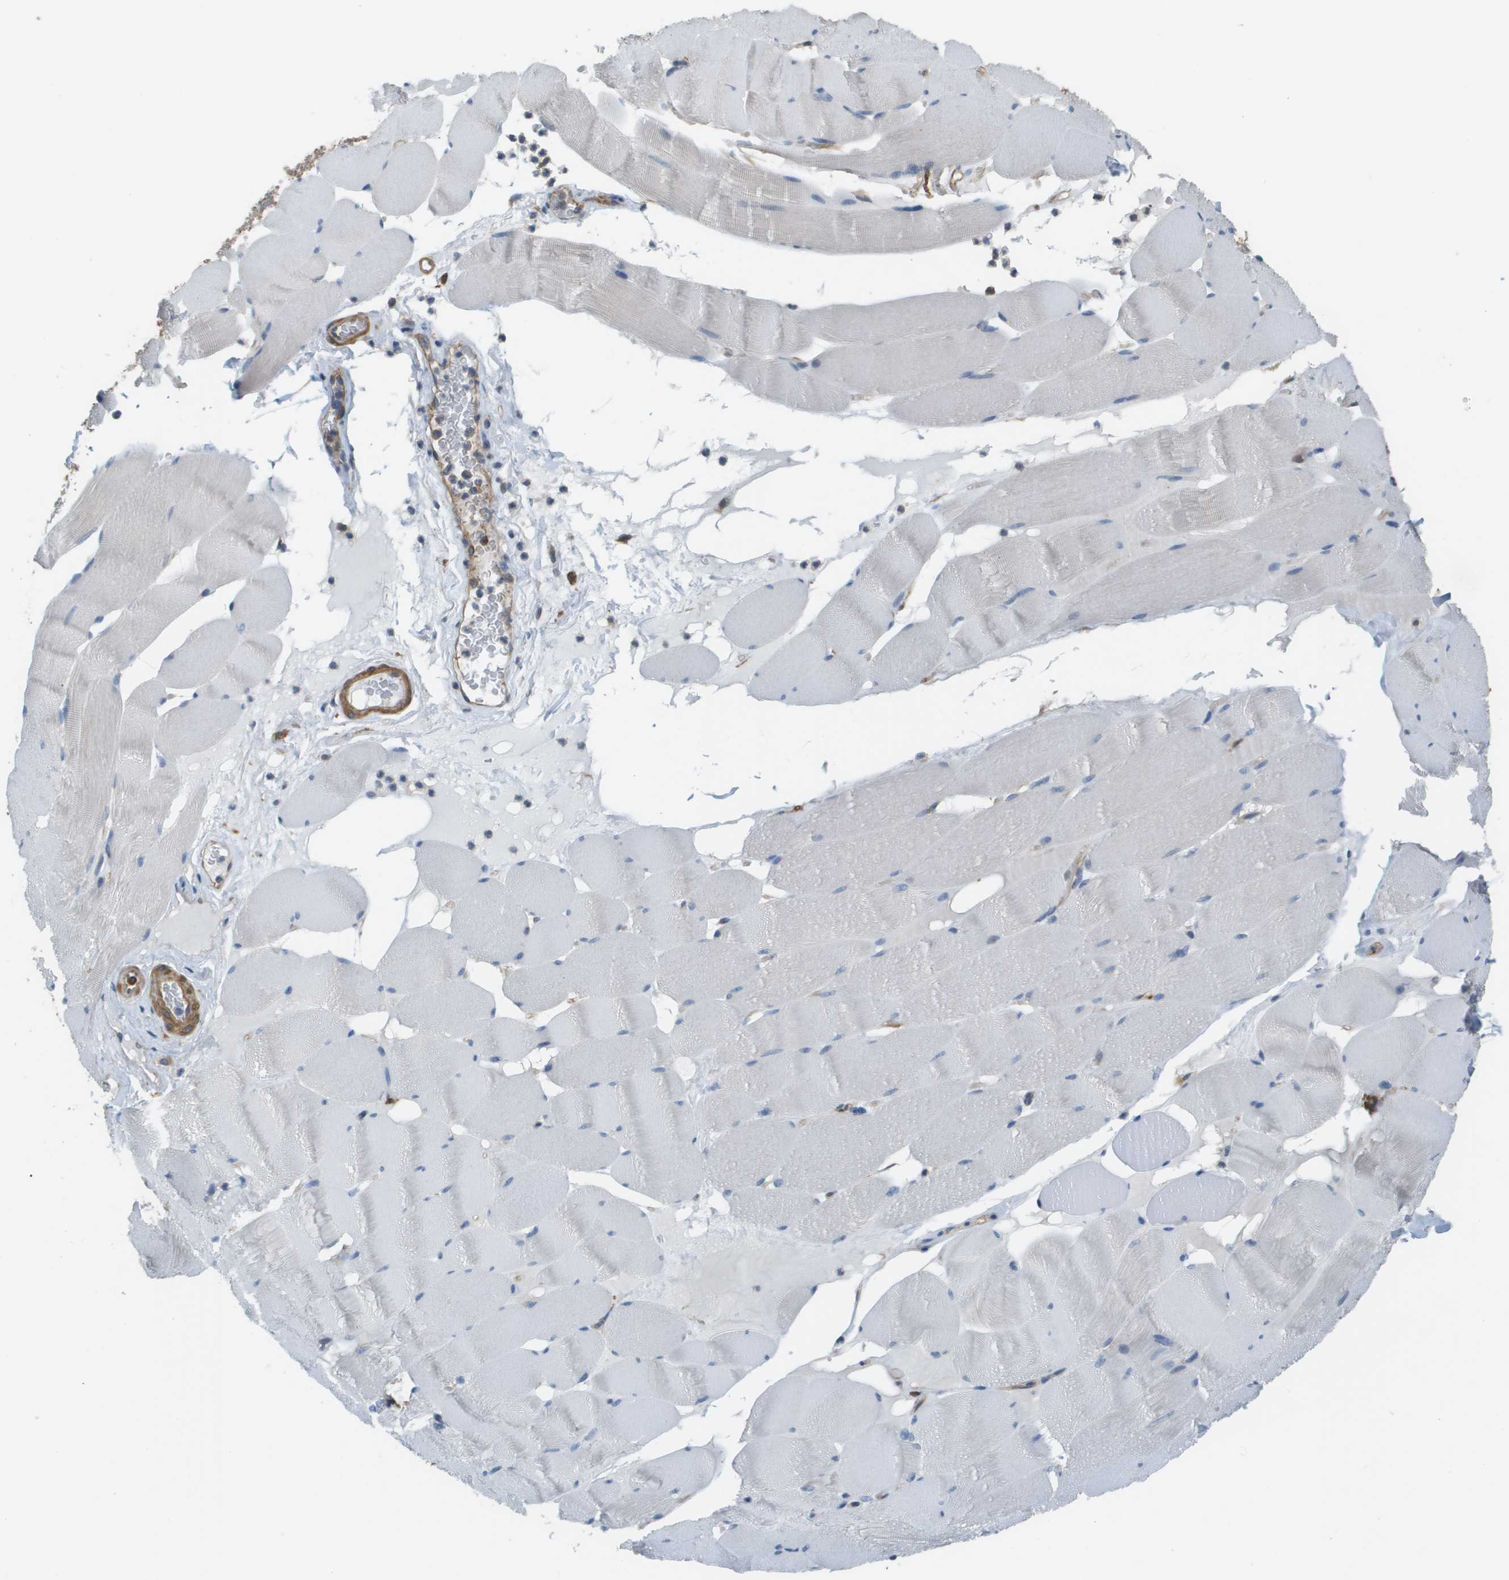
{"staining": {"intensity": "negative", "quantity": "none", "location": "none"}, "tissue": "skeletal muscle", "cell_type": "Myocytes", "image_type": "normal", "snomed": [{"axis": "morphology", "description": "Normal tissue, NOS"}, {"axis": "topography", "description": "Skeletal muscle"}], "caption": "This is an immunohistochemistry (IHC) photomicrograph of benign skeletal muscle. There is no expression in myocytes.", "gene": "CORO1B", "patient": {"sex": "male", "age": 62}}